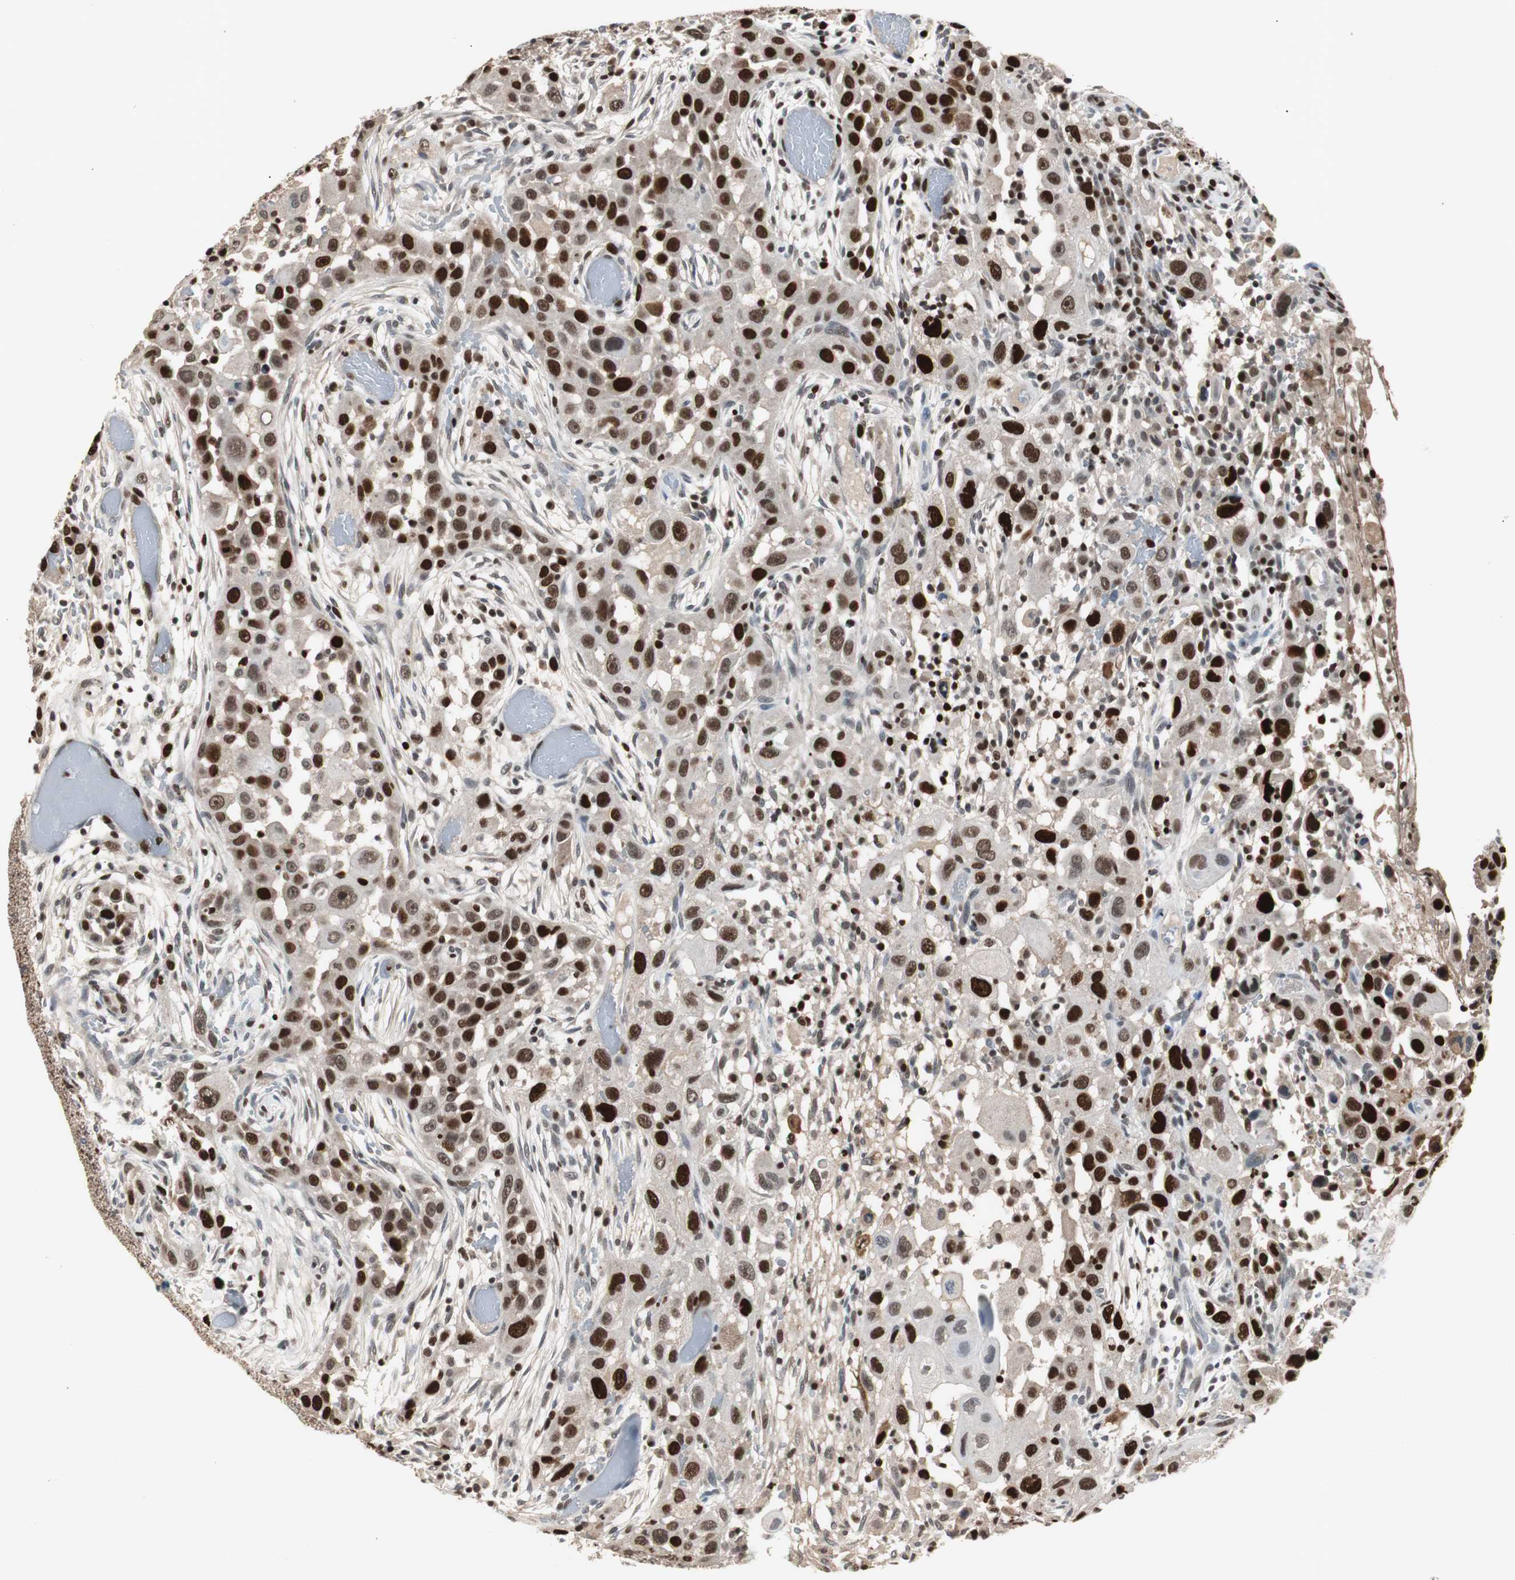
{"staining": {"intensity": "strong", "quantity": ">75%", "location": "nuclear"}, "tissue": "head and neck cancer", "cell_type": "Tumor cells", "image_type": "cancer", "snomed": [{"axis": "morphology", "description": "Carcinoma, NOS"}, {"axis": "topography", "description": "Head-Neck"}], "caption": "DAB (3,3'-diaminobenzidine) immunohistochemical staining of human head and neck cancer (carcinoma) shows strong nuclear protein staining in about >75% of tumor cells.", "gene": "FEN1", "patient": {"sex": "male", "age": 87}}